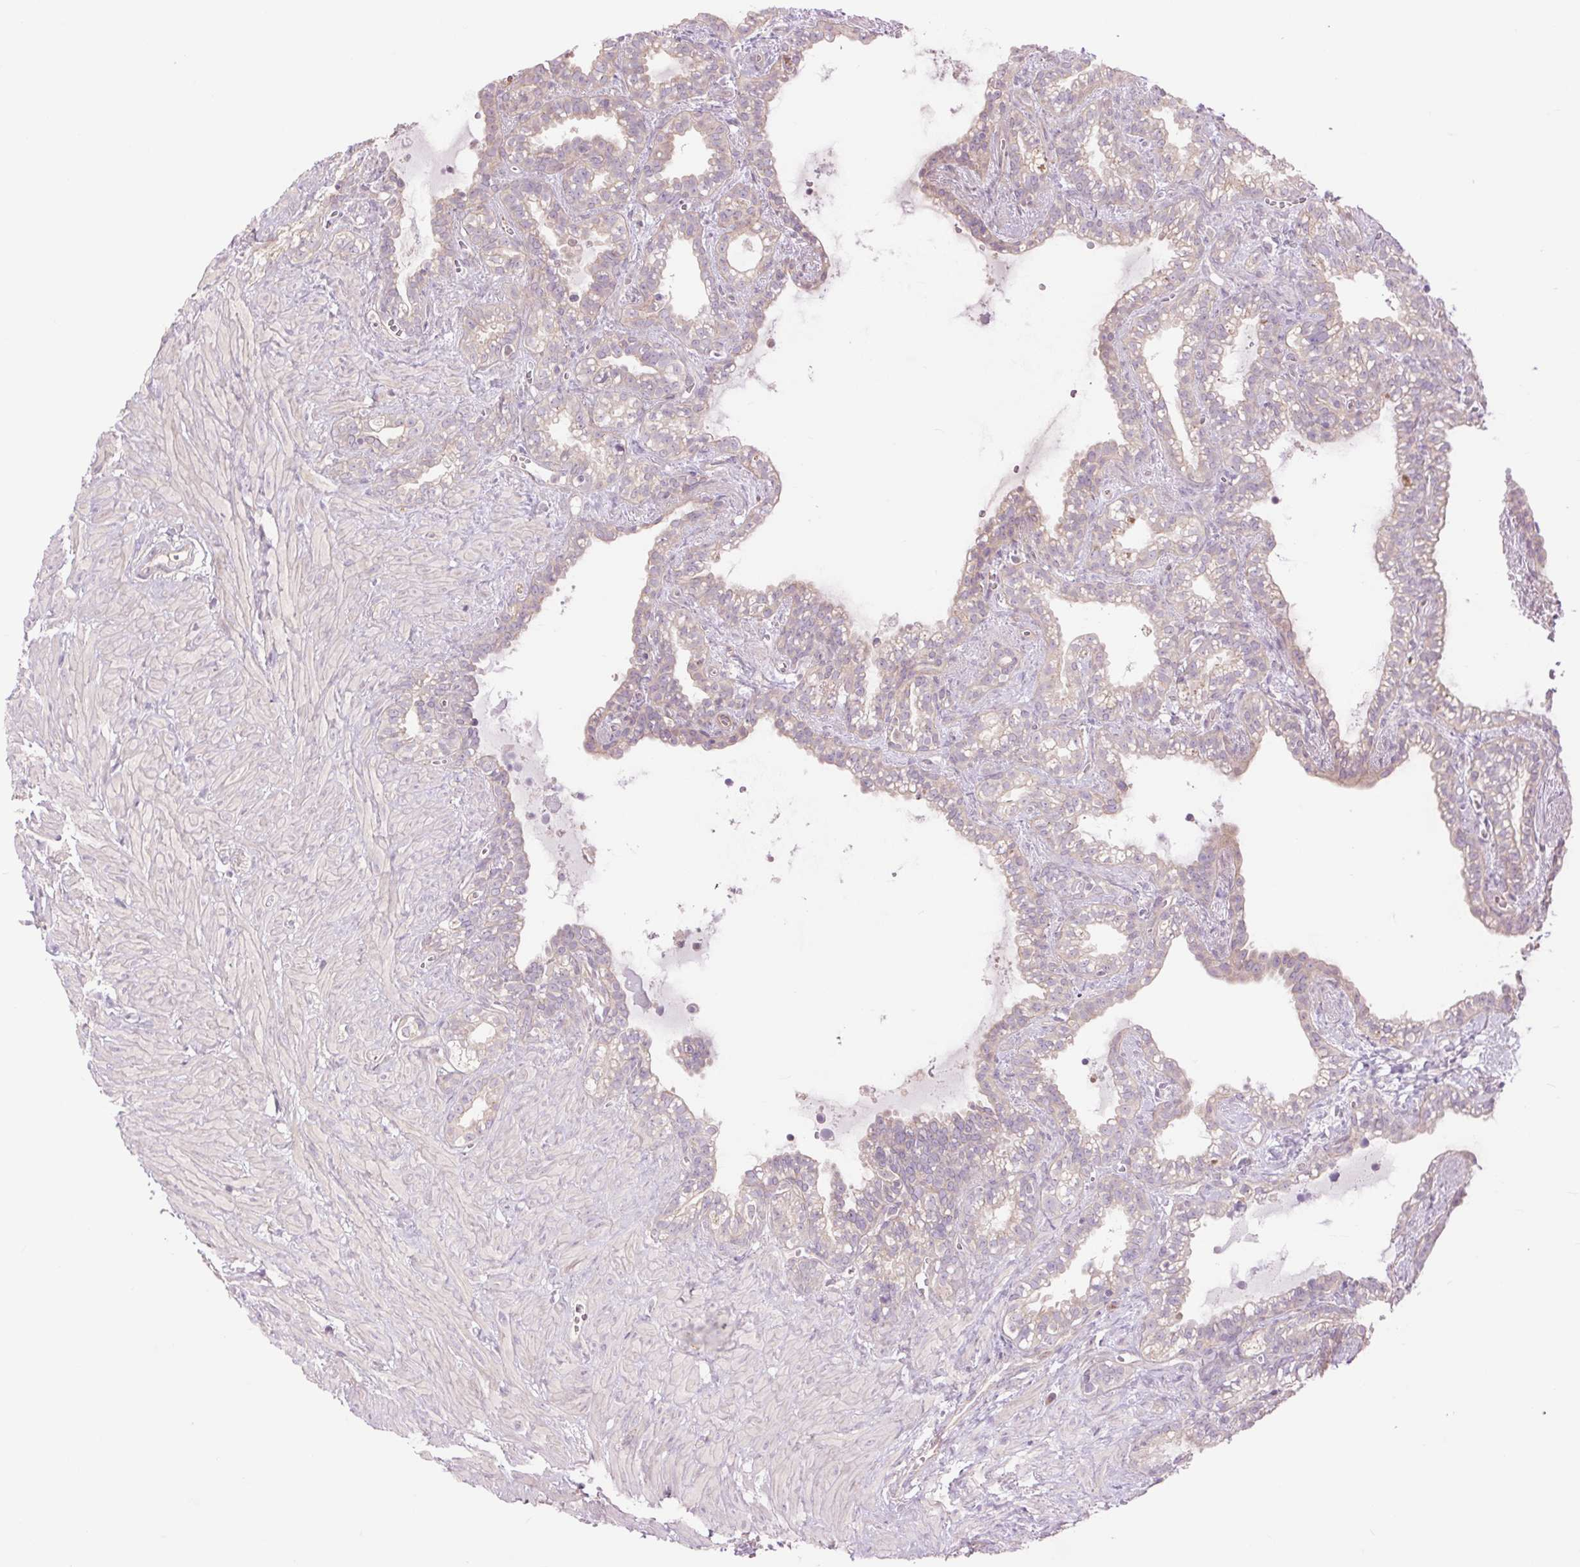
{"staining": {"intensity": "negative", "quantity": "none", "location": "none"}, "tissue": "seminal vesicle", "cell_type": "Glandular cells", "image_type": "normal", "snomed": [{"axis": "morphology", "description": "Normal tissue, NOS"}, {"axis": "topography", "description": "Seminal veicle"}], "caption": "Histopathology image shows no significant protein staining in glandular cells of normal seminal vesicle.", "gene": "CTNNA3", "patient": {"sex": "male", "age": 76}}